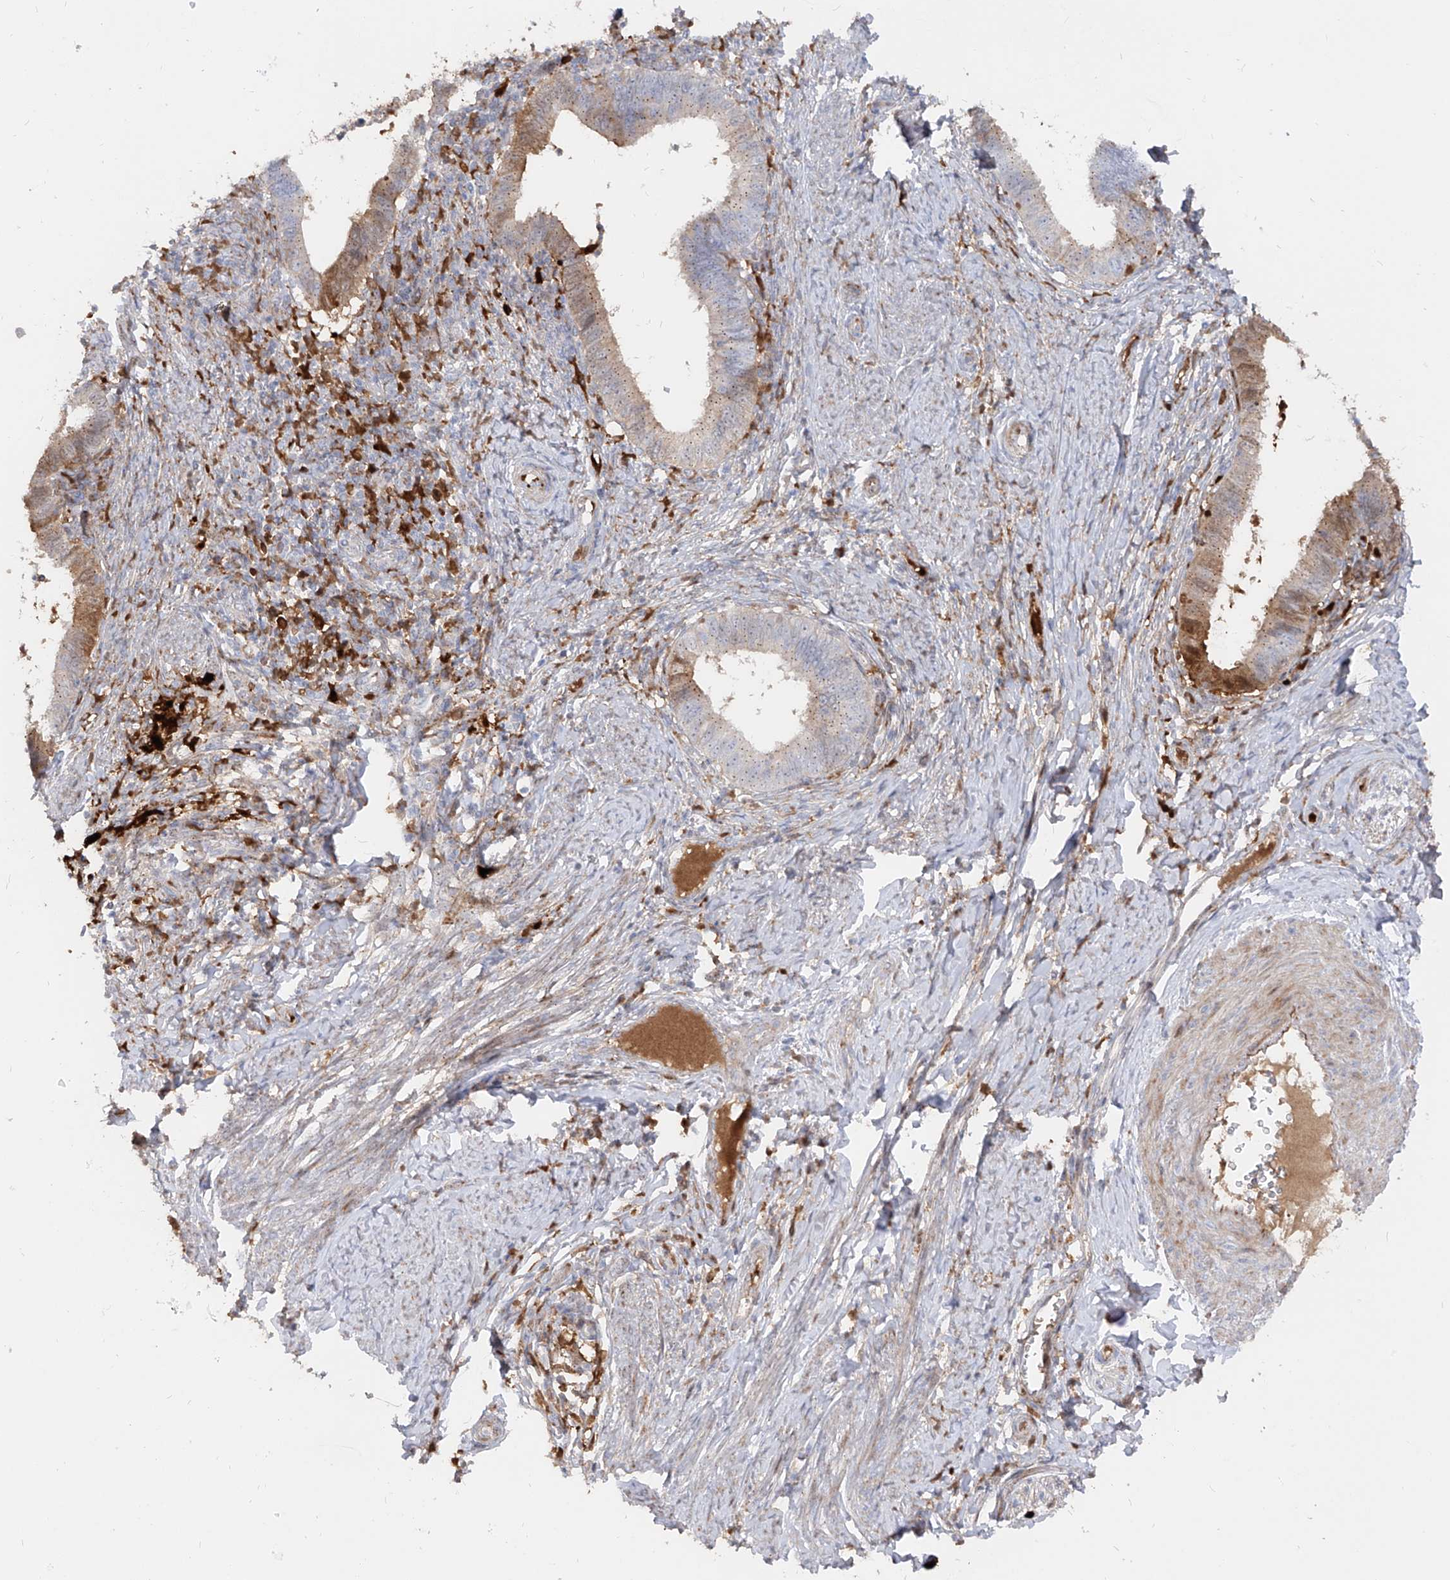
{"staining": {"intensity": "moderate", "quantity": "<25%", "location": "cytoplasmic/membranous"}, "tissue": "cervical cancer", "cell_type": "Tumor cells", "image_type": "cancer", "snomed": [{"axis": "morphology", "description": "Adenocarcinoma, NOS"}, {"axis": "topography", "description": "Cervix"}], "caption": "Immunohistochemistry (IHC) of cervical cancer shows low levels of moderate cytoplasmic/membranous expression in approximately <25% of tumor cells.", "gene": "KYNU", "patient": {"sex": "female", "age": 36}}